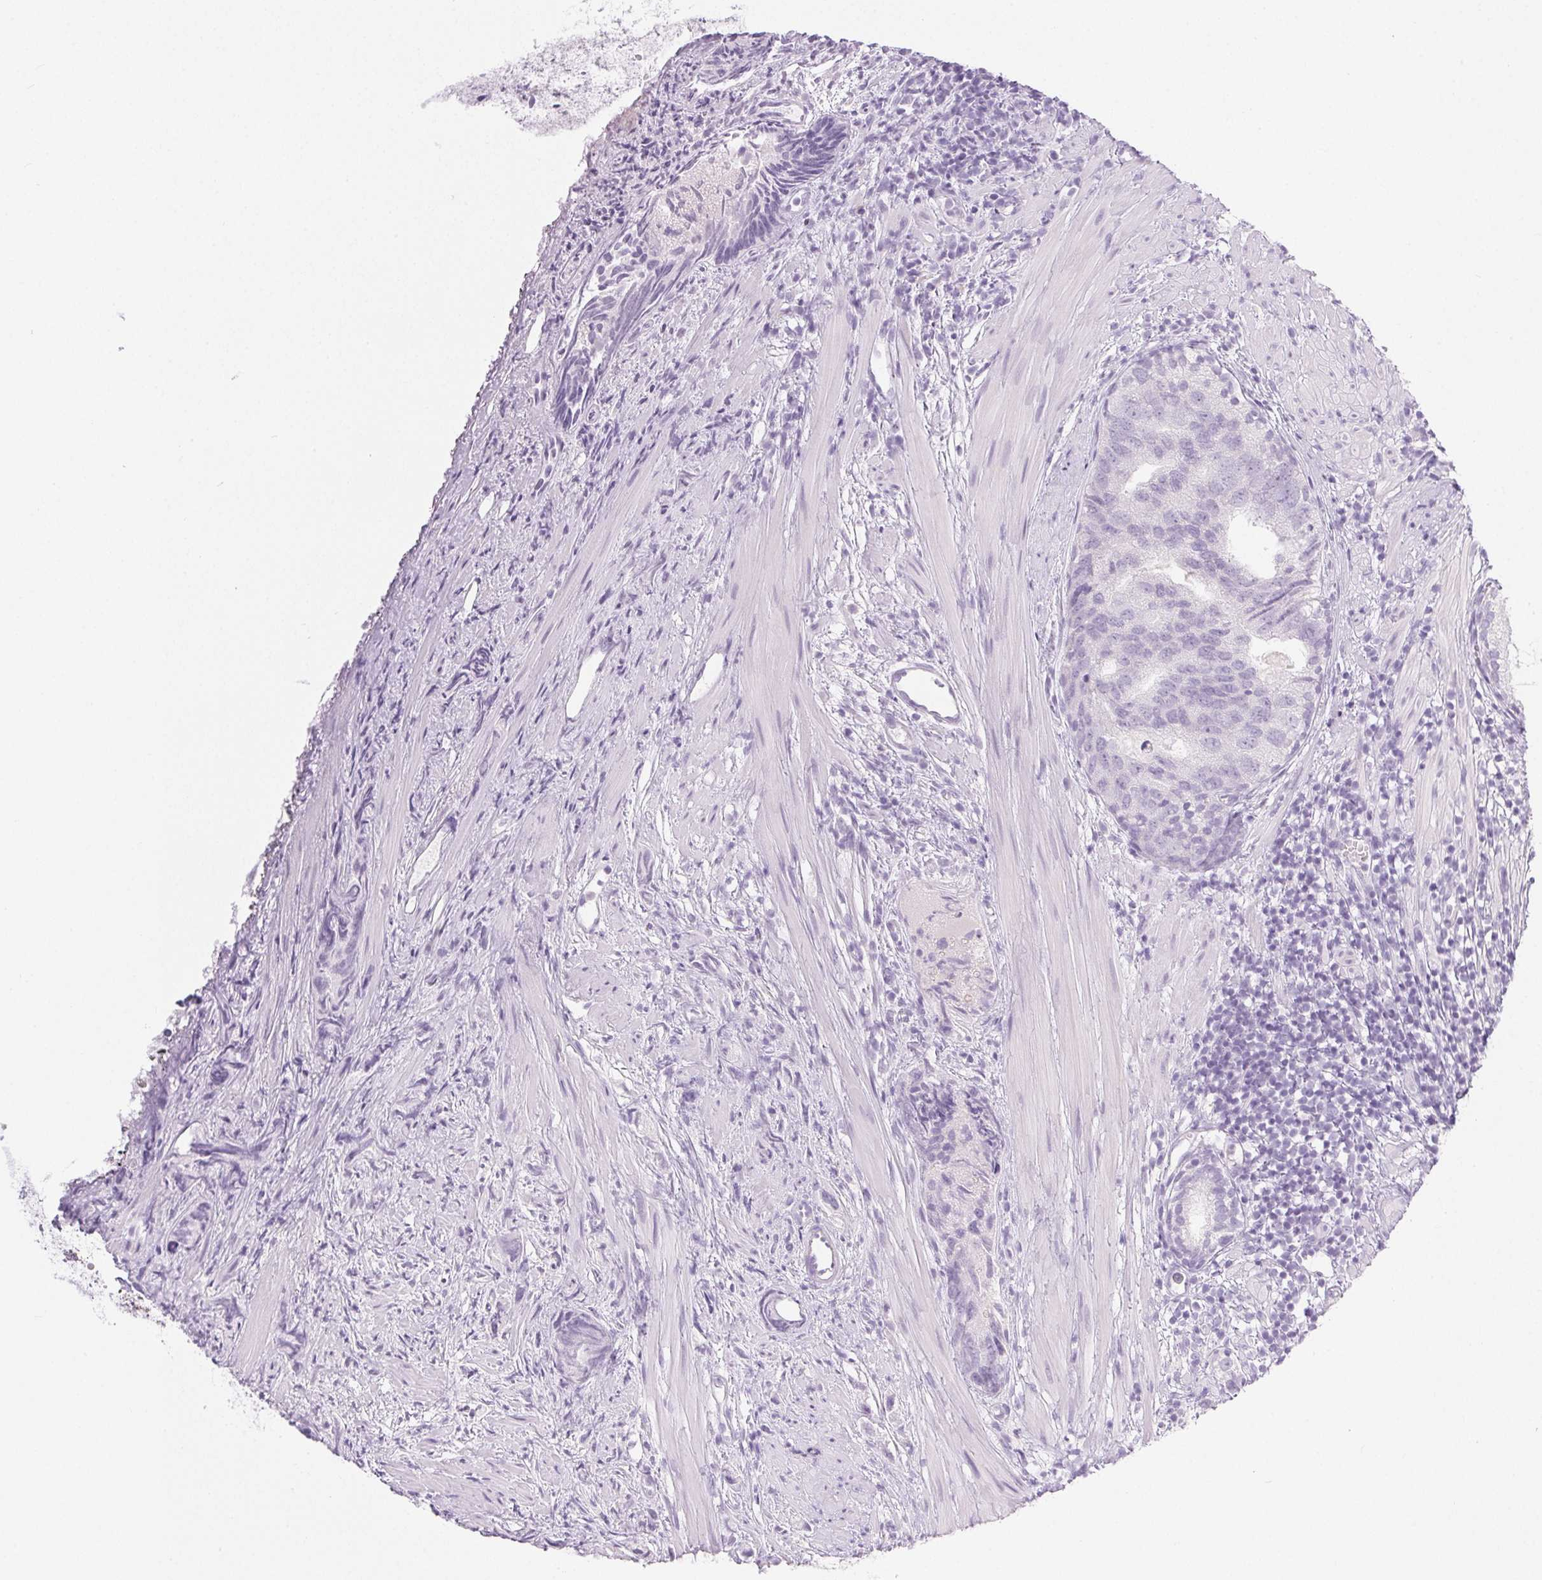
{"staining": {"intensity": "negative", "quantity": "none", "location": "none"}, "tissue": "prostate cancer", "cell_type": "Tumor cells", "image_type": "cancer", "snomed": [{"axis": "morphology", "description": "Adenocarcinoma, High grade"}, {"axis": "topography", "description": "Prostate"}], "caption": "Tumor cells show no significant expression in prostate cancer (high-grade adenocarcinoma). (DAB IHC visualized using brightfield microscopy, high magnification).", "gene": "PI3", "patient": {"sex": "male", "age": 58}}